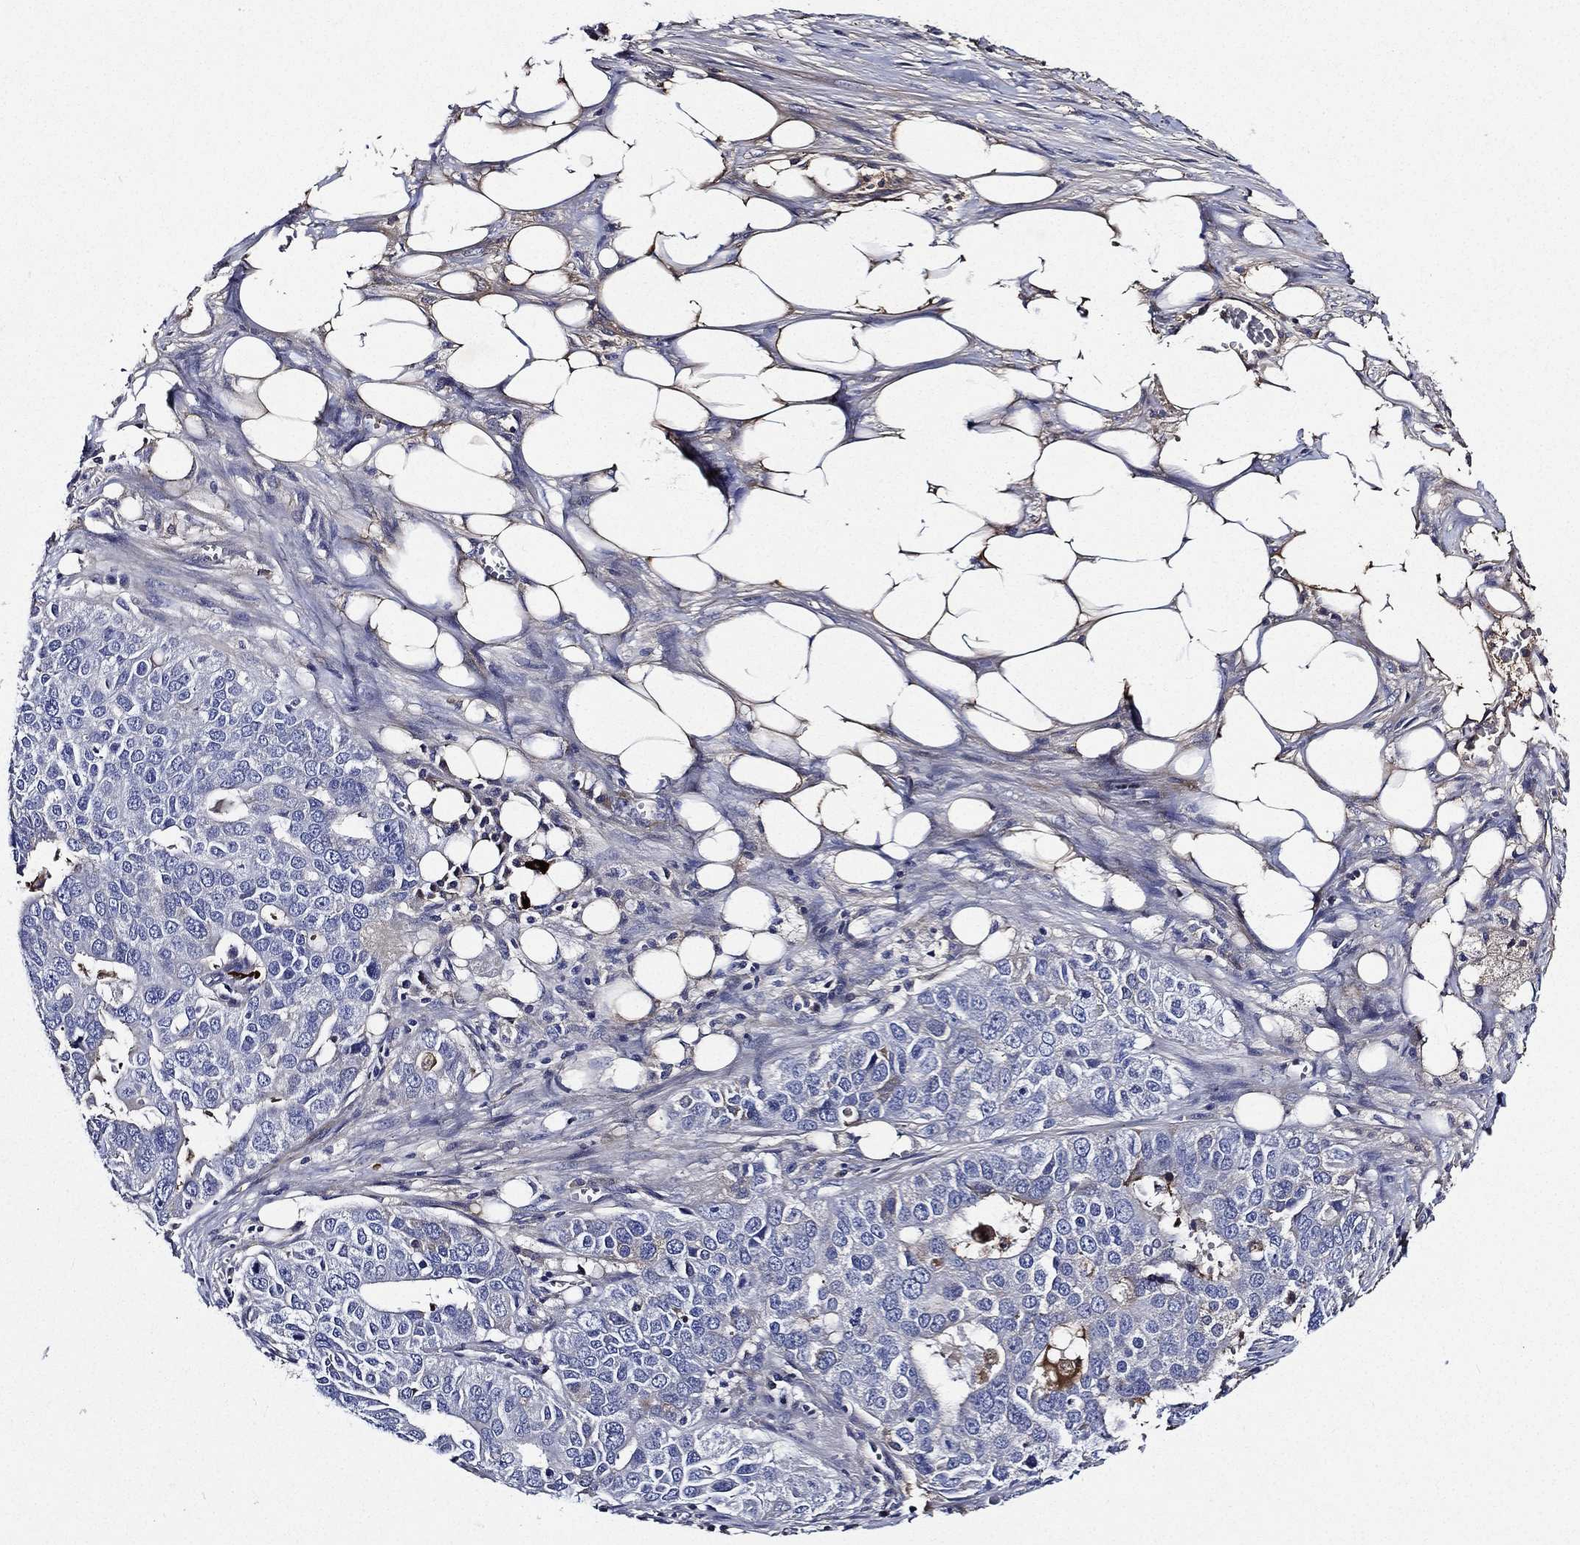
{"staining": {"intensity": "negative", "quantity": "none", "location": "none"}, "tissue": "ovarian cancer", "cell_type": "Tumor cells", "image_type": "cancer", "snomed": [{"axis": "morphology", "description": "Carcinoma, endometroid"}, {"axis": "topography", "description": "Soft tissue"}, {"axis": "topography", "description": "Ovary"}], "caption": "This is a histopathology image of IHC staining of ovarian cancer, which shows no staining in tumor cells.", "gene": "TMPRSS11D", "patient": {"sex": "female", "age": 52}}